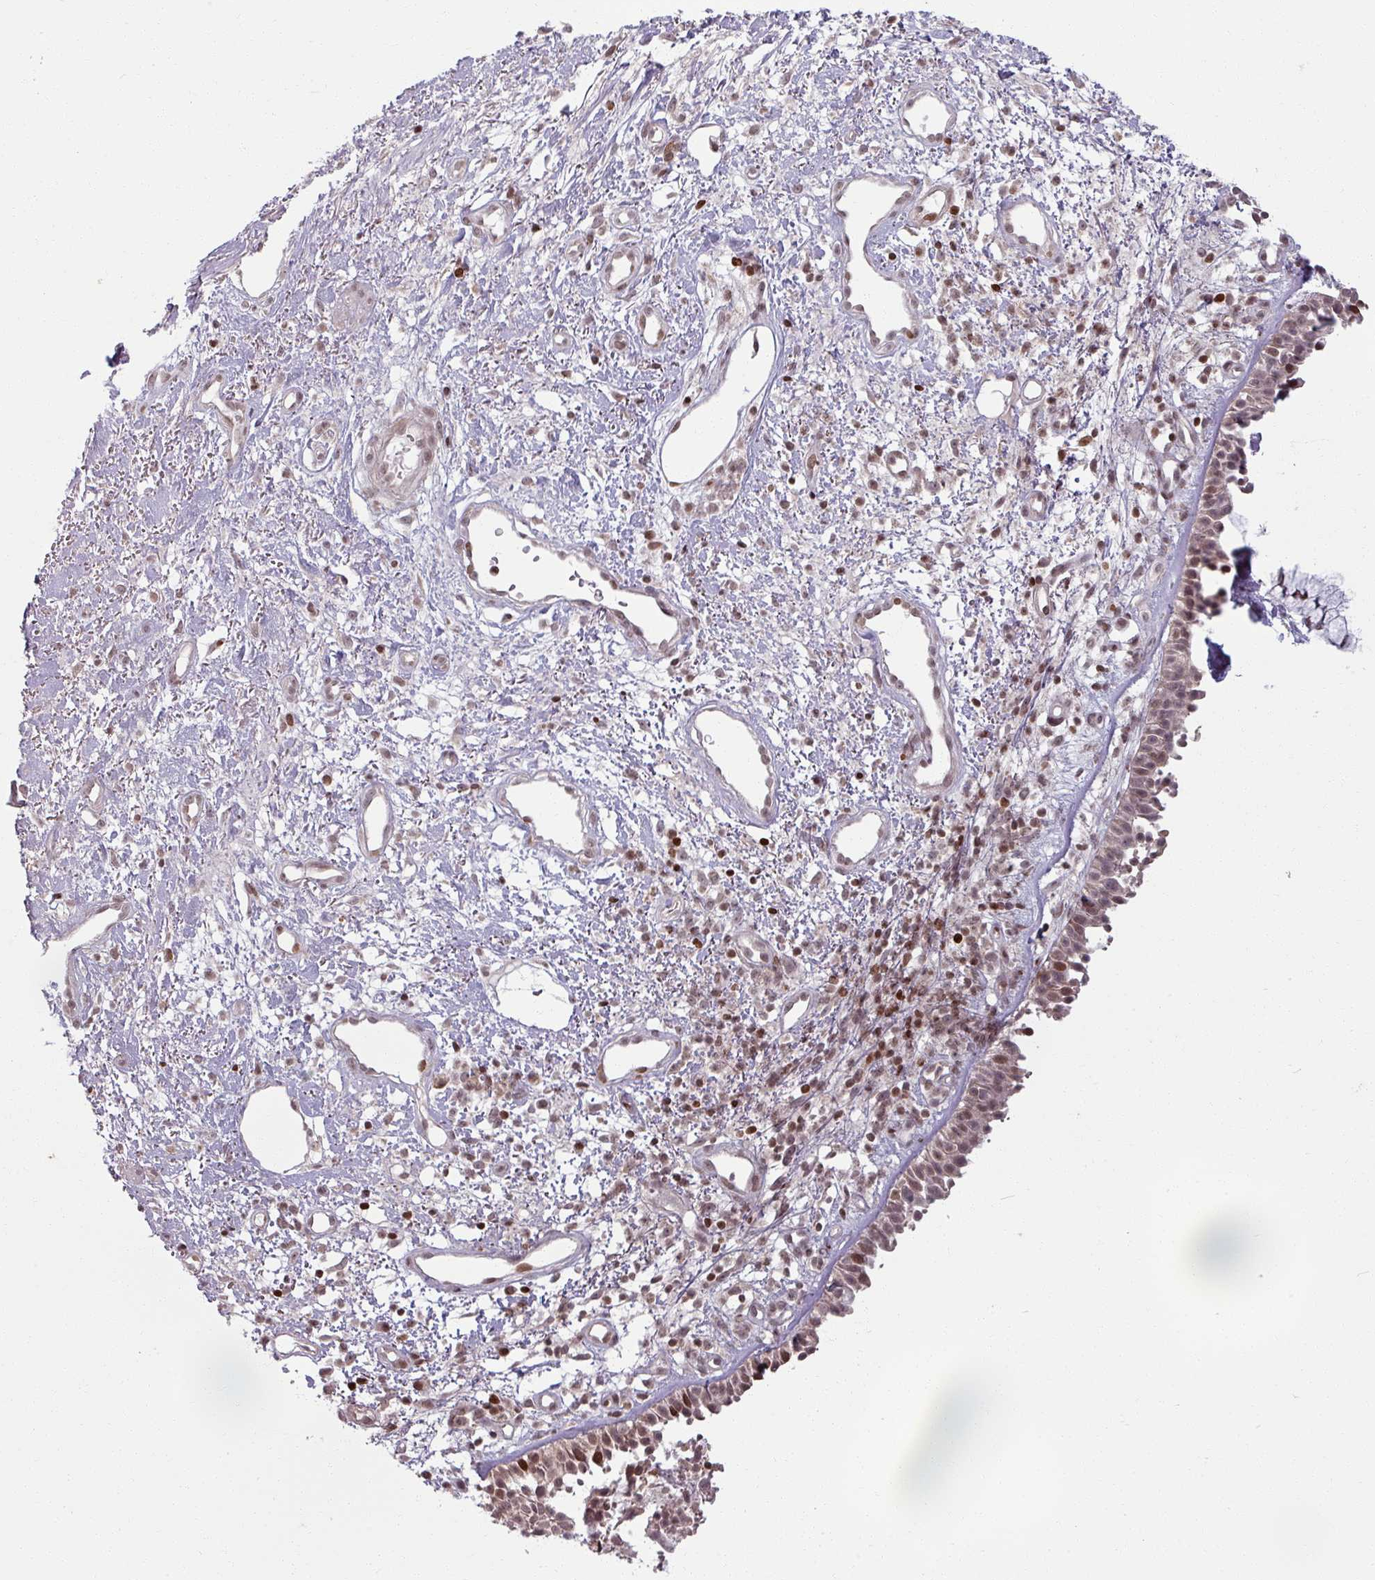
{"staining": {"intensity": "moderate", "quantity": "25%-75%", "location": "nuclear"}, "tissue": "nasopharynx", "cell_type": "Respiratory epithelial cells", "image_type": "normal", "snomed": [{"axis": "morphology", "description": "Normal tissue, NOS"}, {"axis": "topography", "description": "Cartilage tissue"}, {"axis": "topography", "description": "Nasopharynx"}, {"axis": "topography", "description": "Thyroid gland"}], "caption": "A high-resolution micrograph shows immunohistochemistry (IHC) staining of unremarkable nasopharynx, which displays moderate nuclear staining in about 25%-75% of respiratory epithelial cells.", "gene": "NCOR1", "patient": {"sex": "male", "age": 63}}